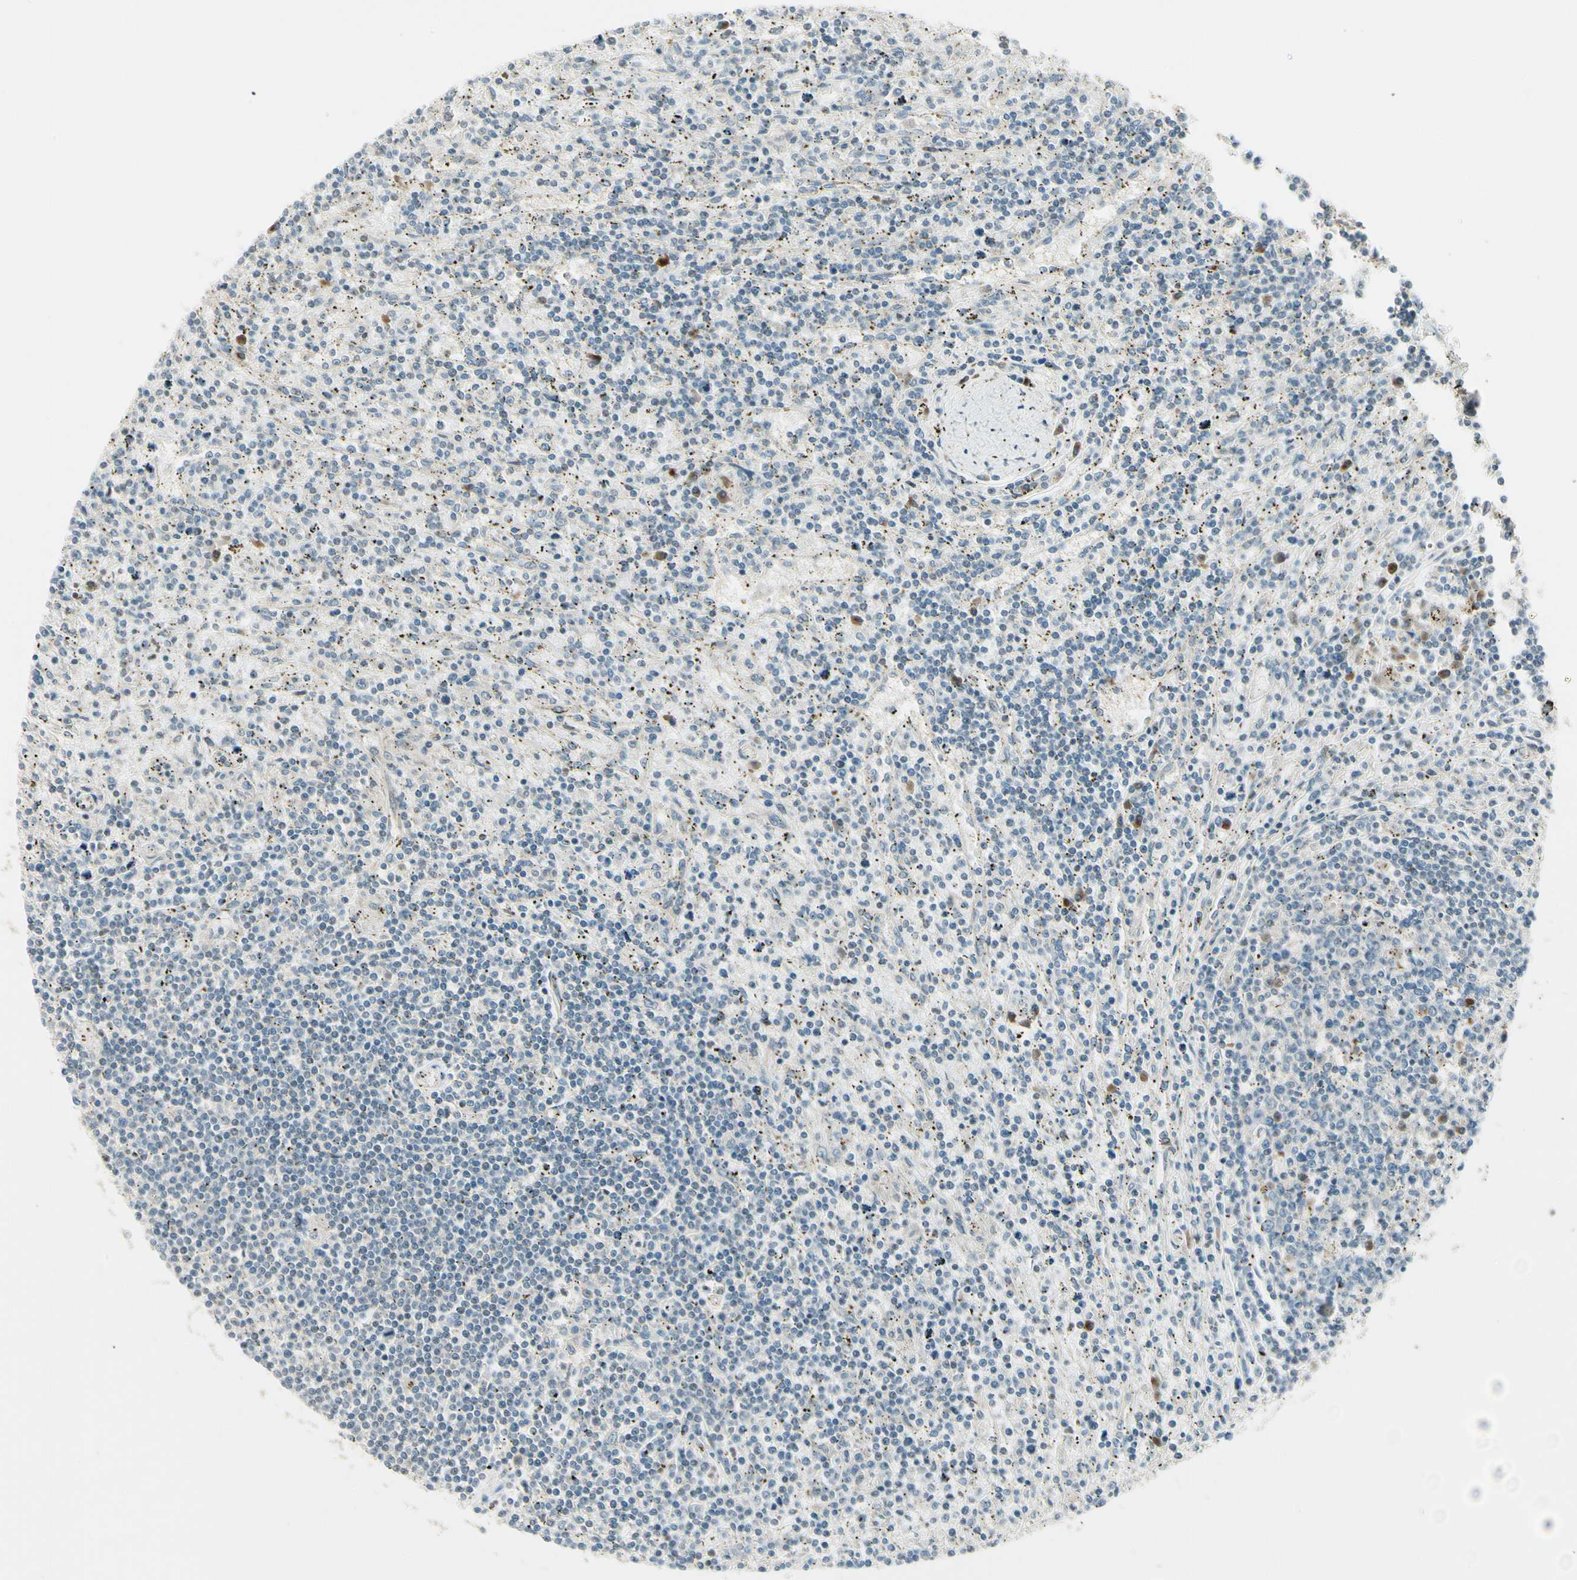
{"staining": {"intensity": "negative", "quantity": "none", "location": "none"}, "tissue": "lymphoma", "cell_type": "Tumor cells", "image_type": "cancer", "snomed": [{"axis": "morphology", "description": "Malignant lymphoma, non-Hodgkin's type, Low grade"}, {"axis": "topography", "description": "Spleen"}], "caption": "IHC histopathology image of lymphoma stained for a protein (brown), which reveals no staining in tumor cells.", "gene": "MANSC1", "patient": {"sex": "male", "age": 76}}